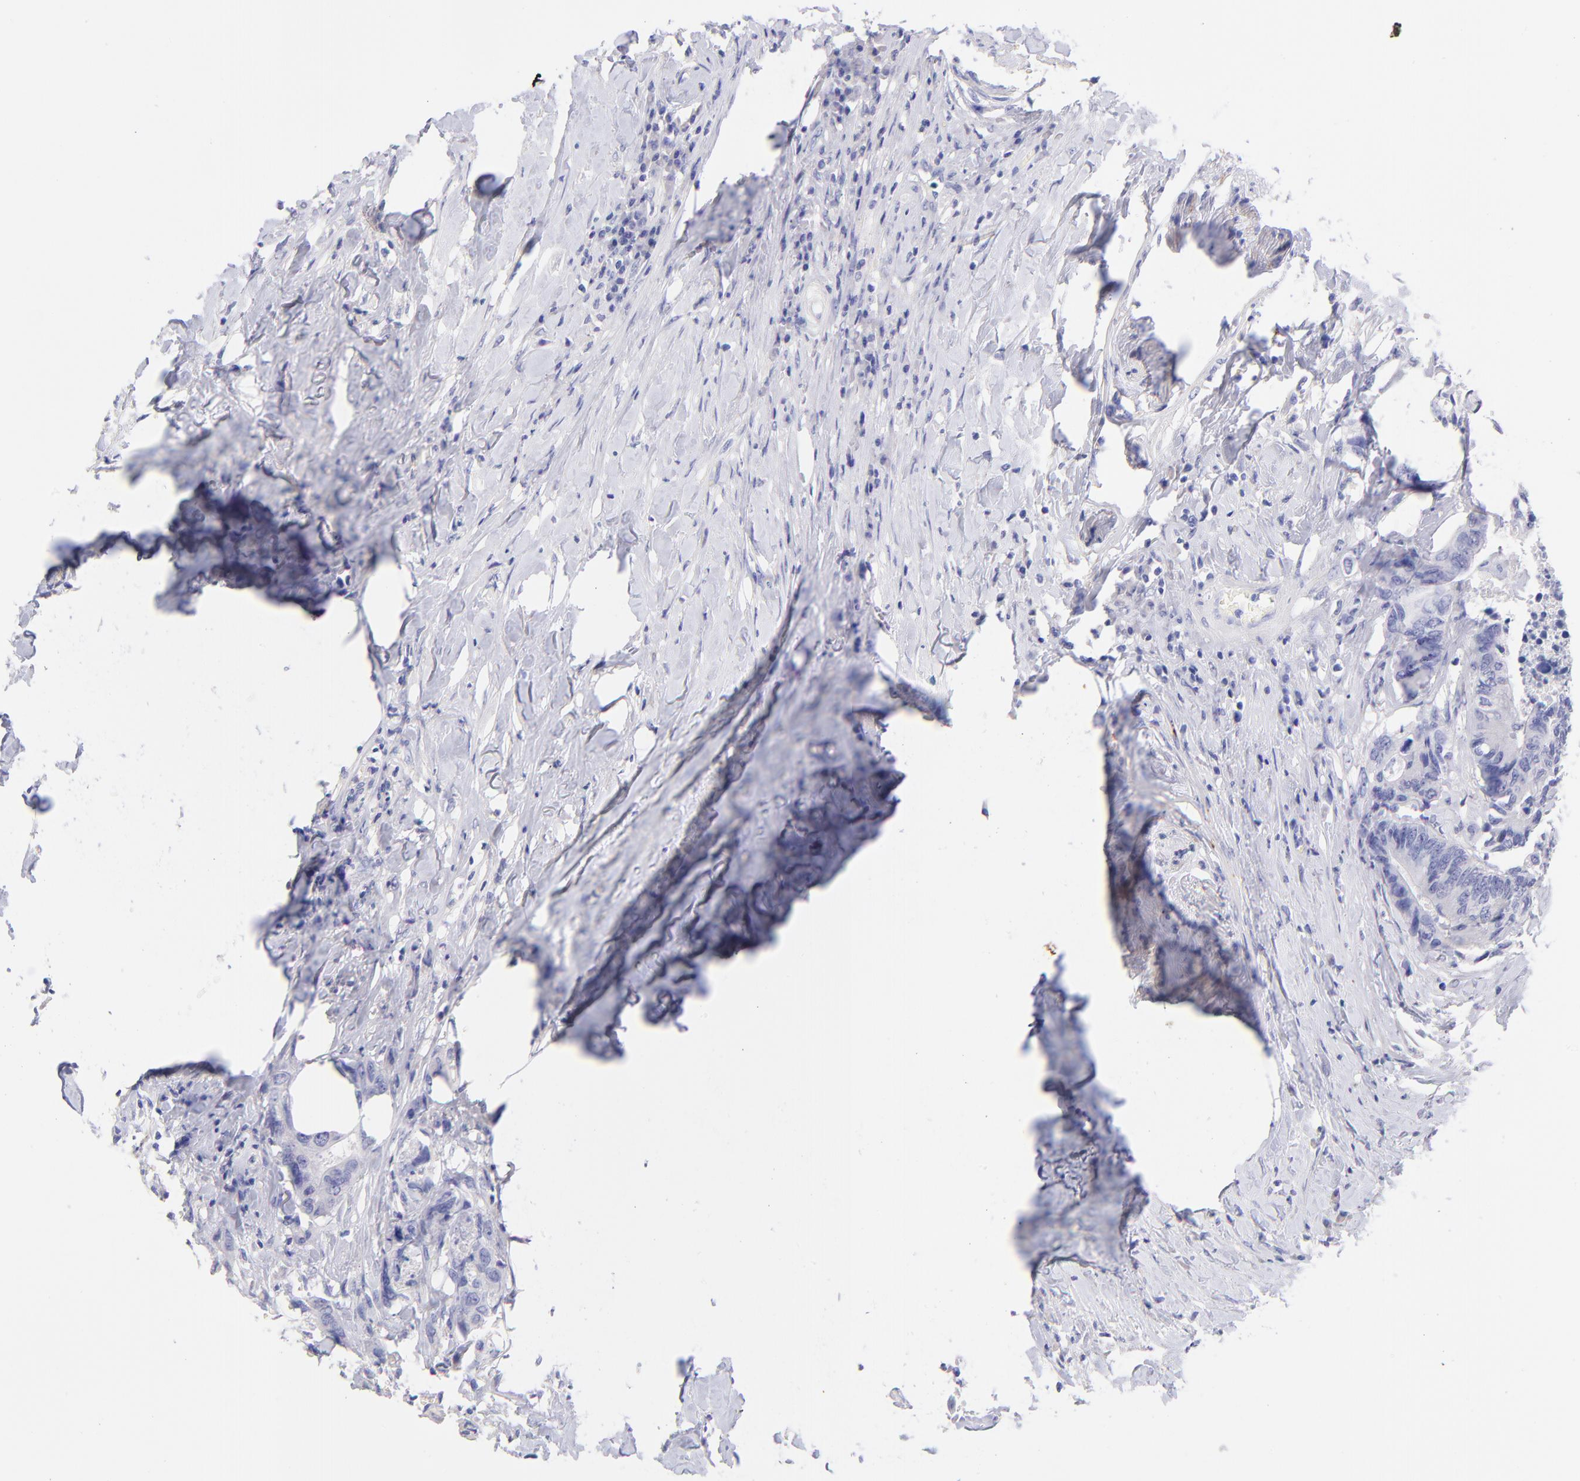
{"staining": {"intensity": "negative", "quantity": "none", "location": "none"}, "tissue": "colorectal cancer", "cell_type": "Tumor cells", "image_type": "cancer", "snomed": [{"axis": "morphology", "description": "Adenocarcinoma, NOS"}, {"axis": "topography", "description": "Rectum"}], "caption": "Immunohistochemistry (IHC) photomicrograph of human colorectal adenocarcinoma stained for a protein (brown), which exhibits no positivity in tumor cells.", "gene": "RAB3B", "patient": {"sex": "male", "age": 55}}